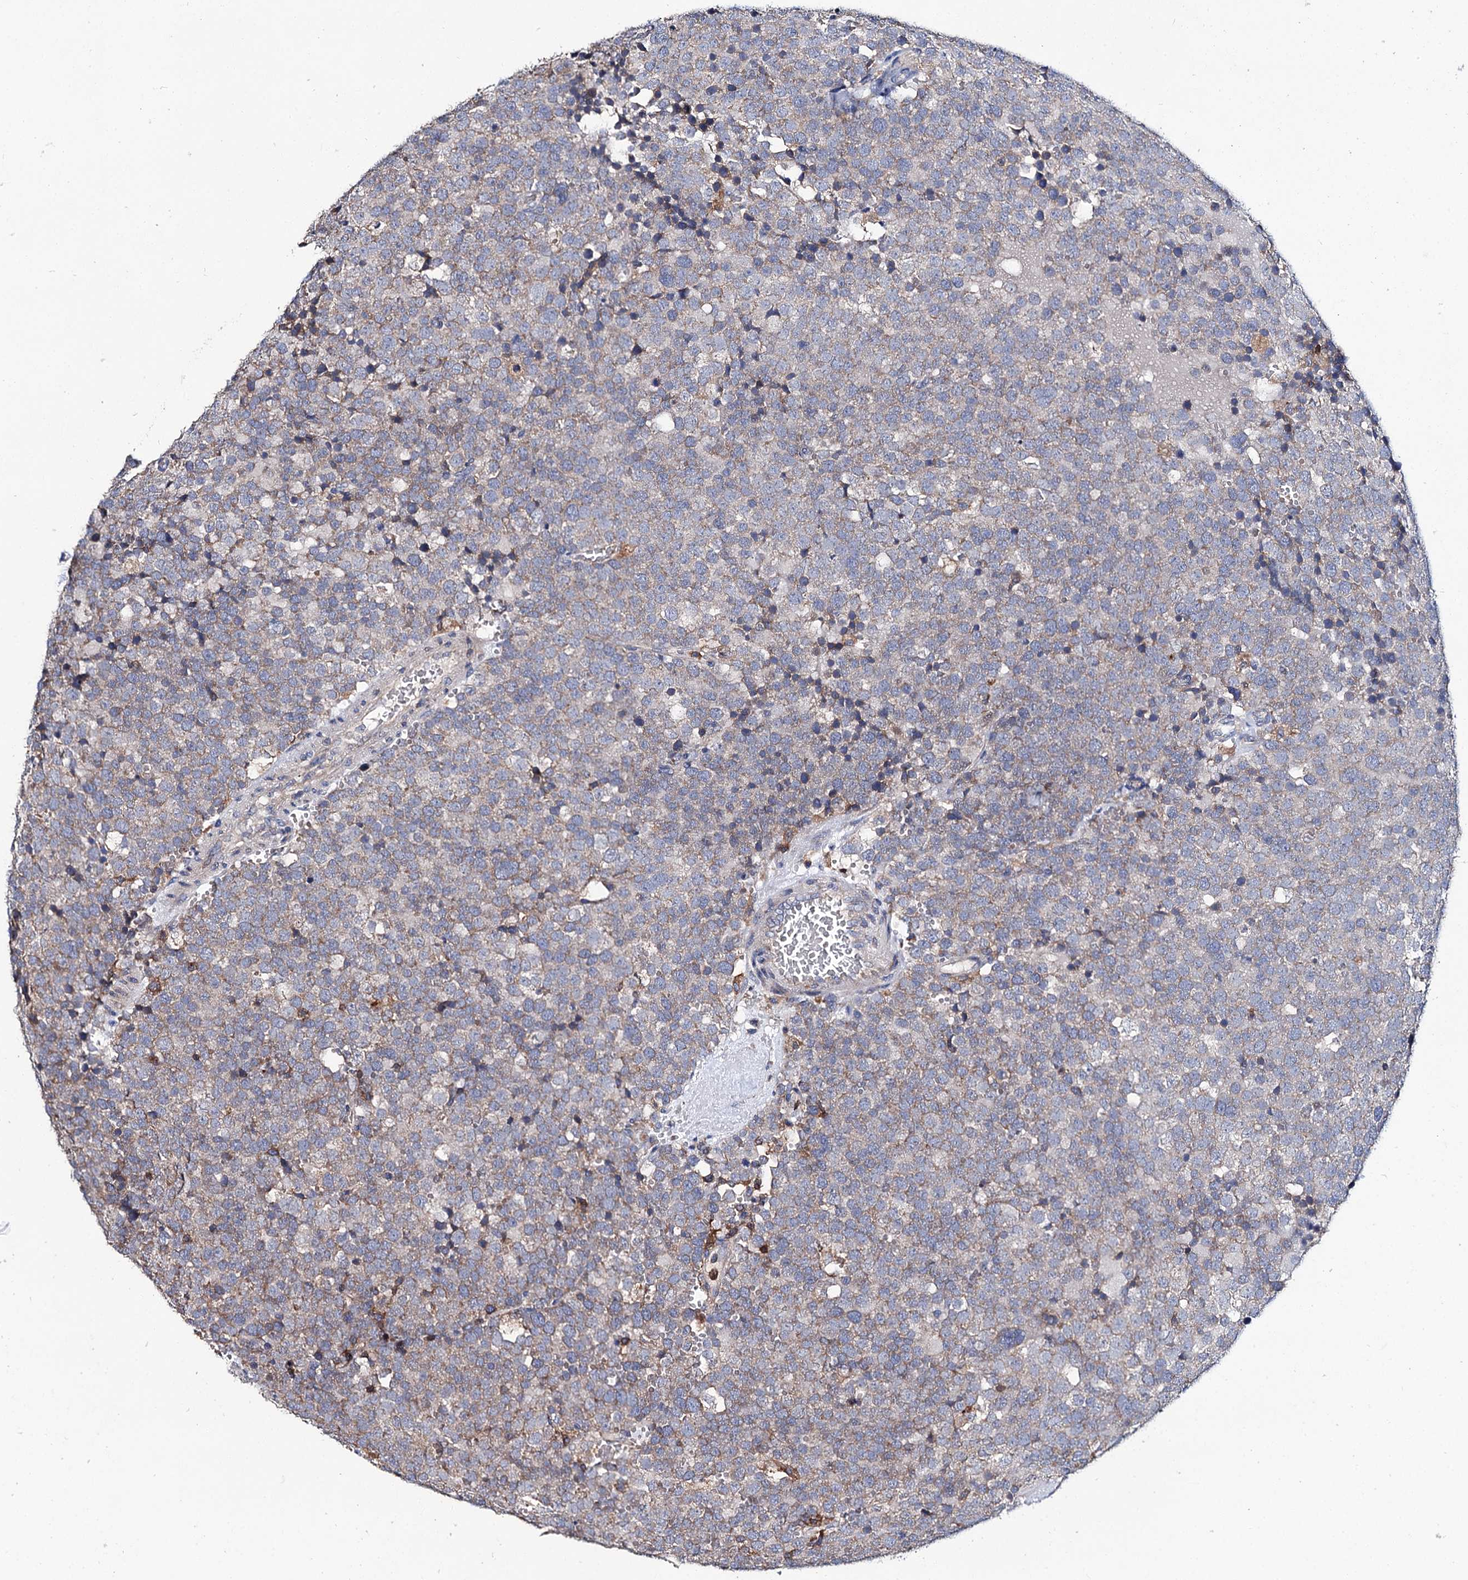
{"staining": {"intensity": "weak", "quantity": ">75%", "location": "cytoplasmic/membranous"}, "tissue": "testis cancer", "cell_type": "Tumor cells", "image_type": "cancer", "snomed": [{"axis": "morphology", "description": "Seminoma, NOS"}, {"axis": "topography", "description": "Testis"}], "caption": "Immunohistochemistry (IHC) micrograph of seminoma (testis) stained for a protein (brown), which displays low levels of weak cytoplasmic/membranous staining in about >75% of tumor cells.", "gene": "UBASH3B", "patient": {"sex": "male", "age": 71}}